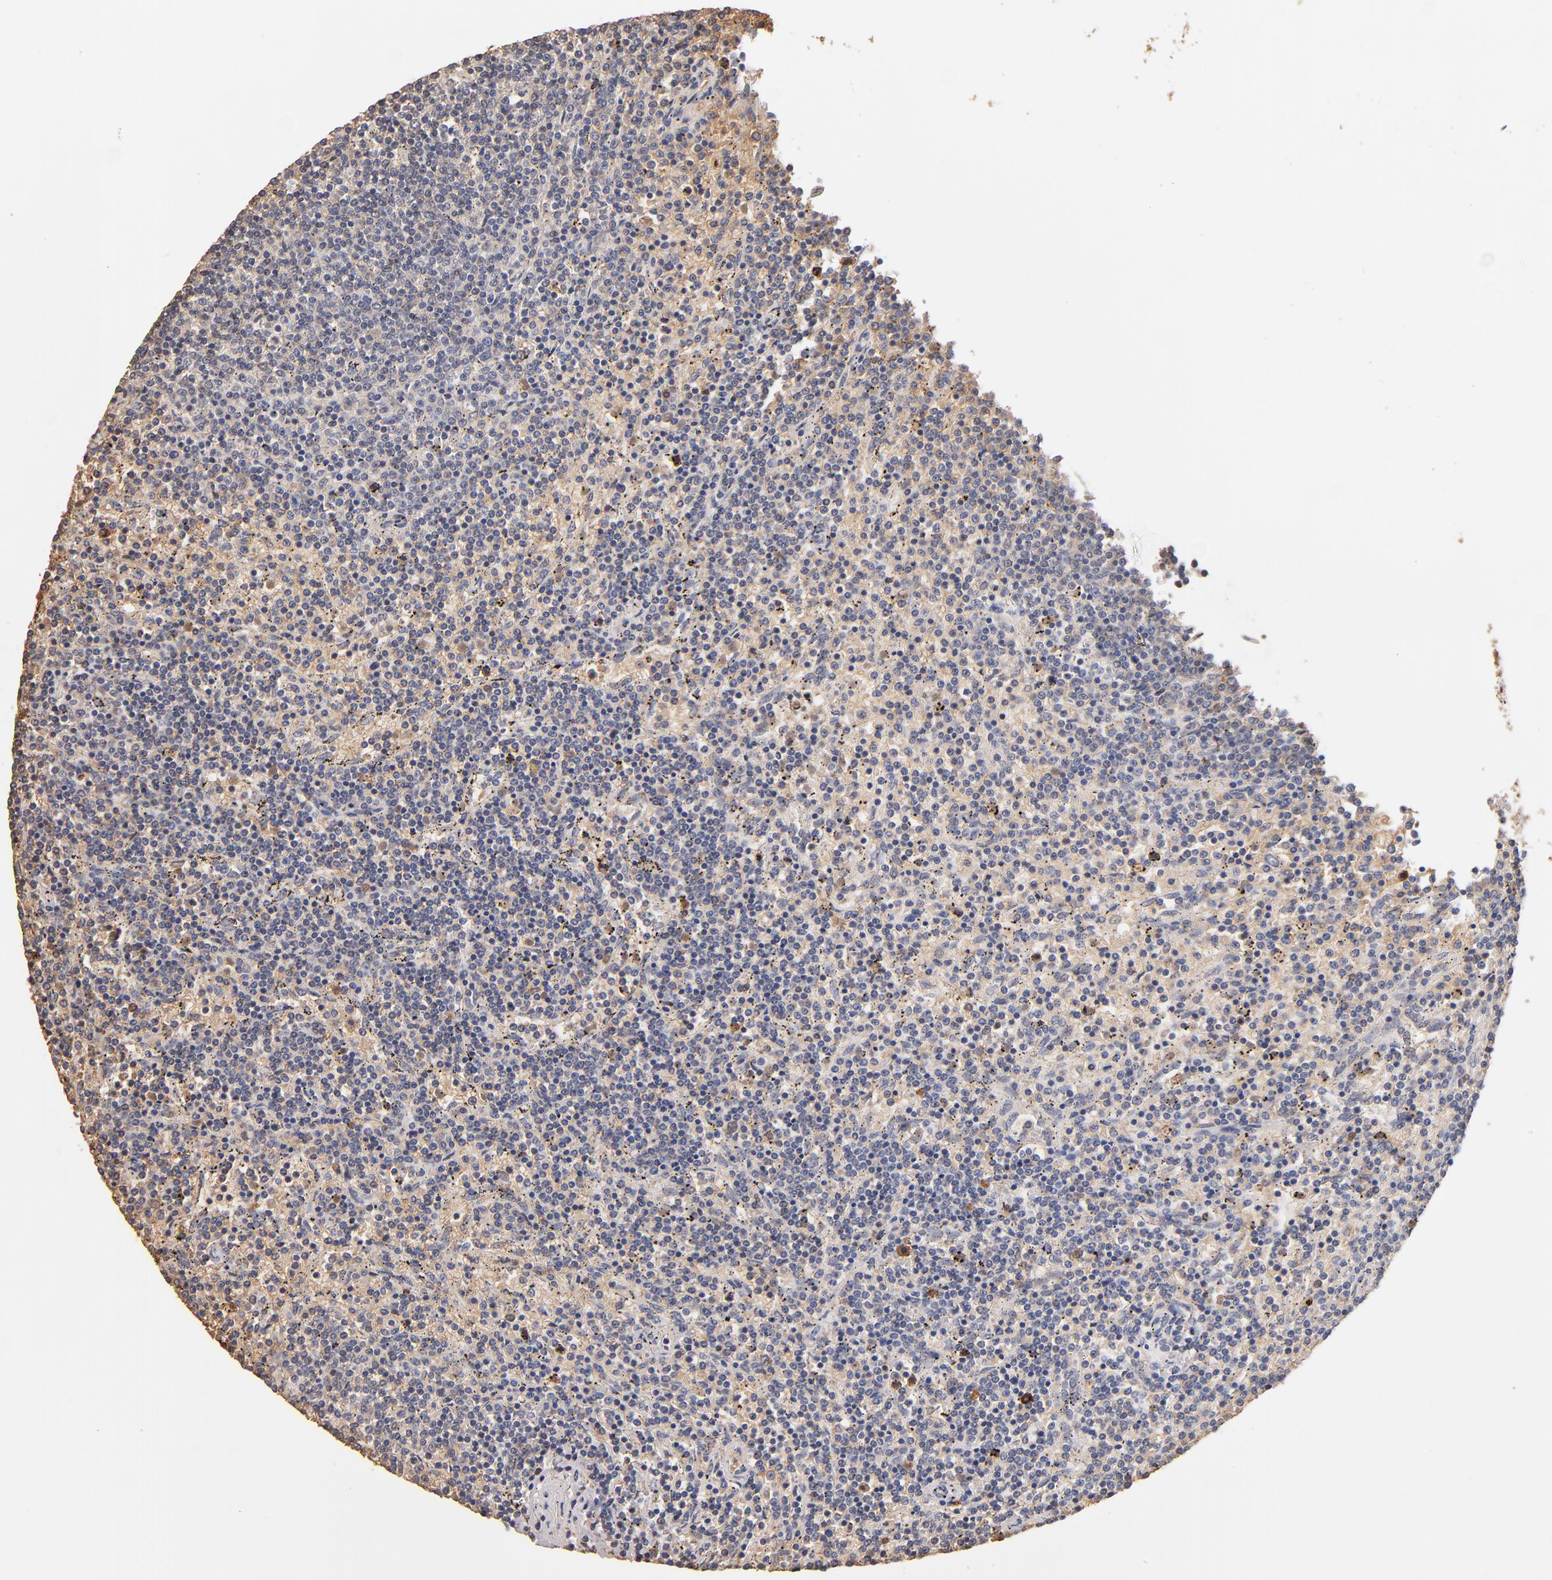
{"staining": {"intensity": "negative", "quantity": "none", "location": "none"}, "tissue": "lymphoma", "cell_type": "Tumor cells", "image_type": "cancer", "snomed": [{"axis": "morphology", "description": "Malignant lymphoma, non-Hodgkin's type, Low grade"}, {"axis": "topography", "description": "Spleen"}], "caption": "IHC micrograph of neoplastic tissue: human malignant lymphoma, non-Hodgkin's type (low-grade) stained with DAB exhibits no significant protein staining in tumor cells. Nuclei are stained in blue.", "gene": "RO60", "patient": {"sex": "female", "age": 50}}